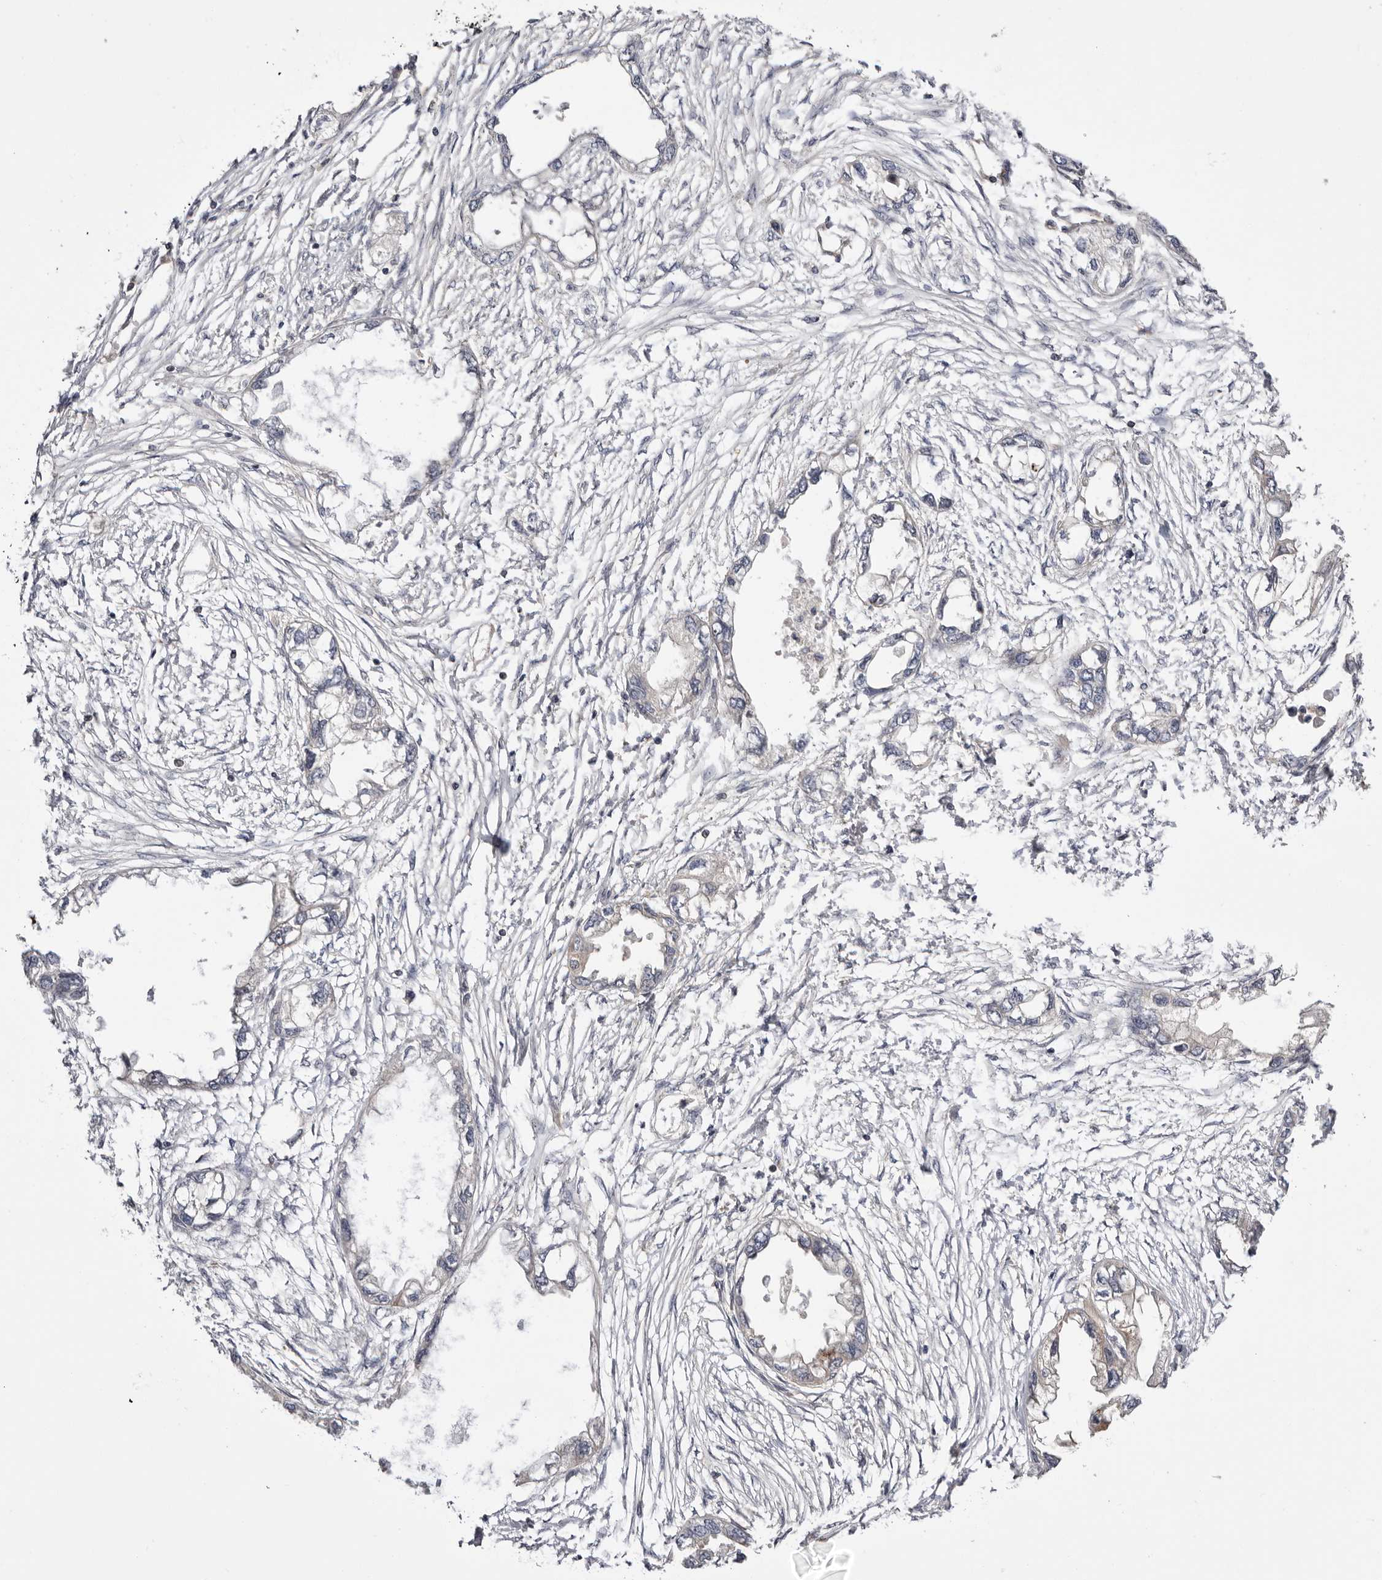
{"staining": {"intensity": "negative", "quantity": "none", "location": "none"}, "tissue": "endometrial cancer", "cell_type": "Tumor cells", "image_type": "cancer", "snomed": [{"axis": "morphology", "description": "Adenocarcinoma, NOS"}, {"axis": "morphology", "description": "Adenocarcinoma, metastatic, NOS"}, {"axis": "topography", "description": "Adipose tissue"}, {"axis": "topography", "description": "Endometrium"}], "caption": "This is a micrograph of immunohistochemistry staining of endometrial cancer, which shows no expression in tumor cells. Brightfield microscopy of IHC stained with DAB (3,3'-diaminobenzidine) (brown) and hematoxylin (blue), captured at high magnification.", "gene": "PANK4", "patient": {"sex": "female", "age": 67}}